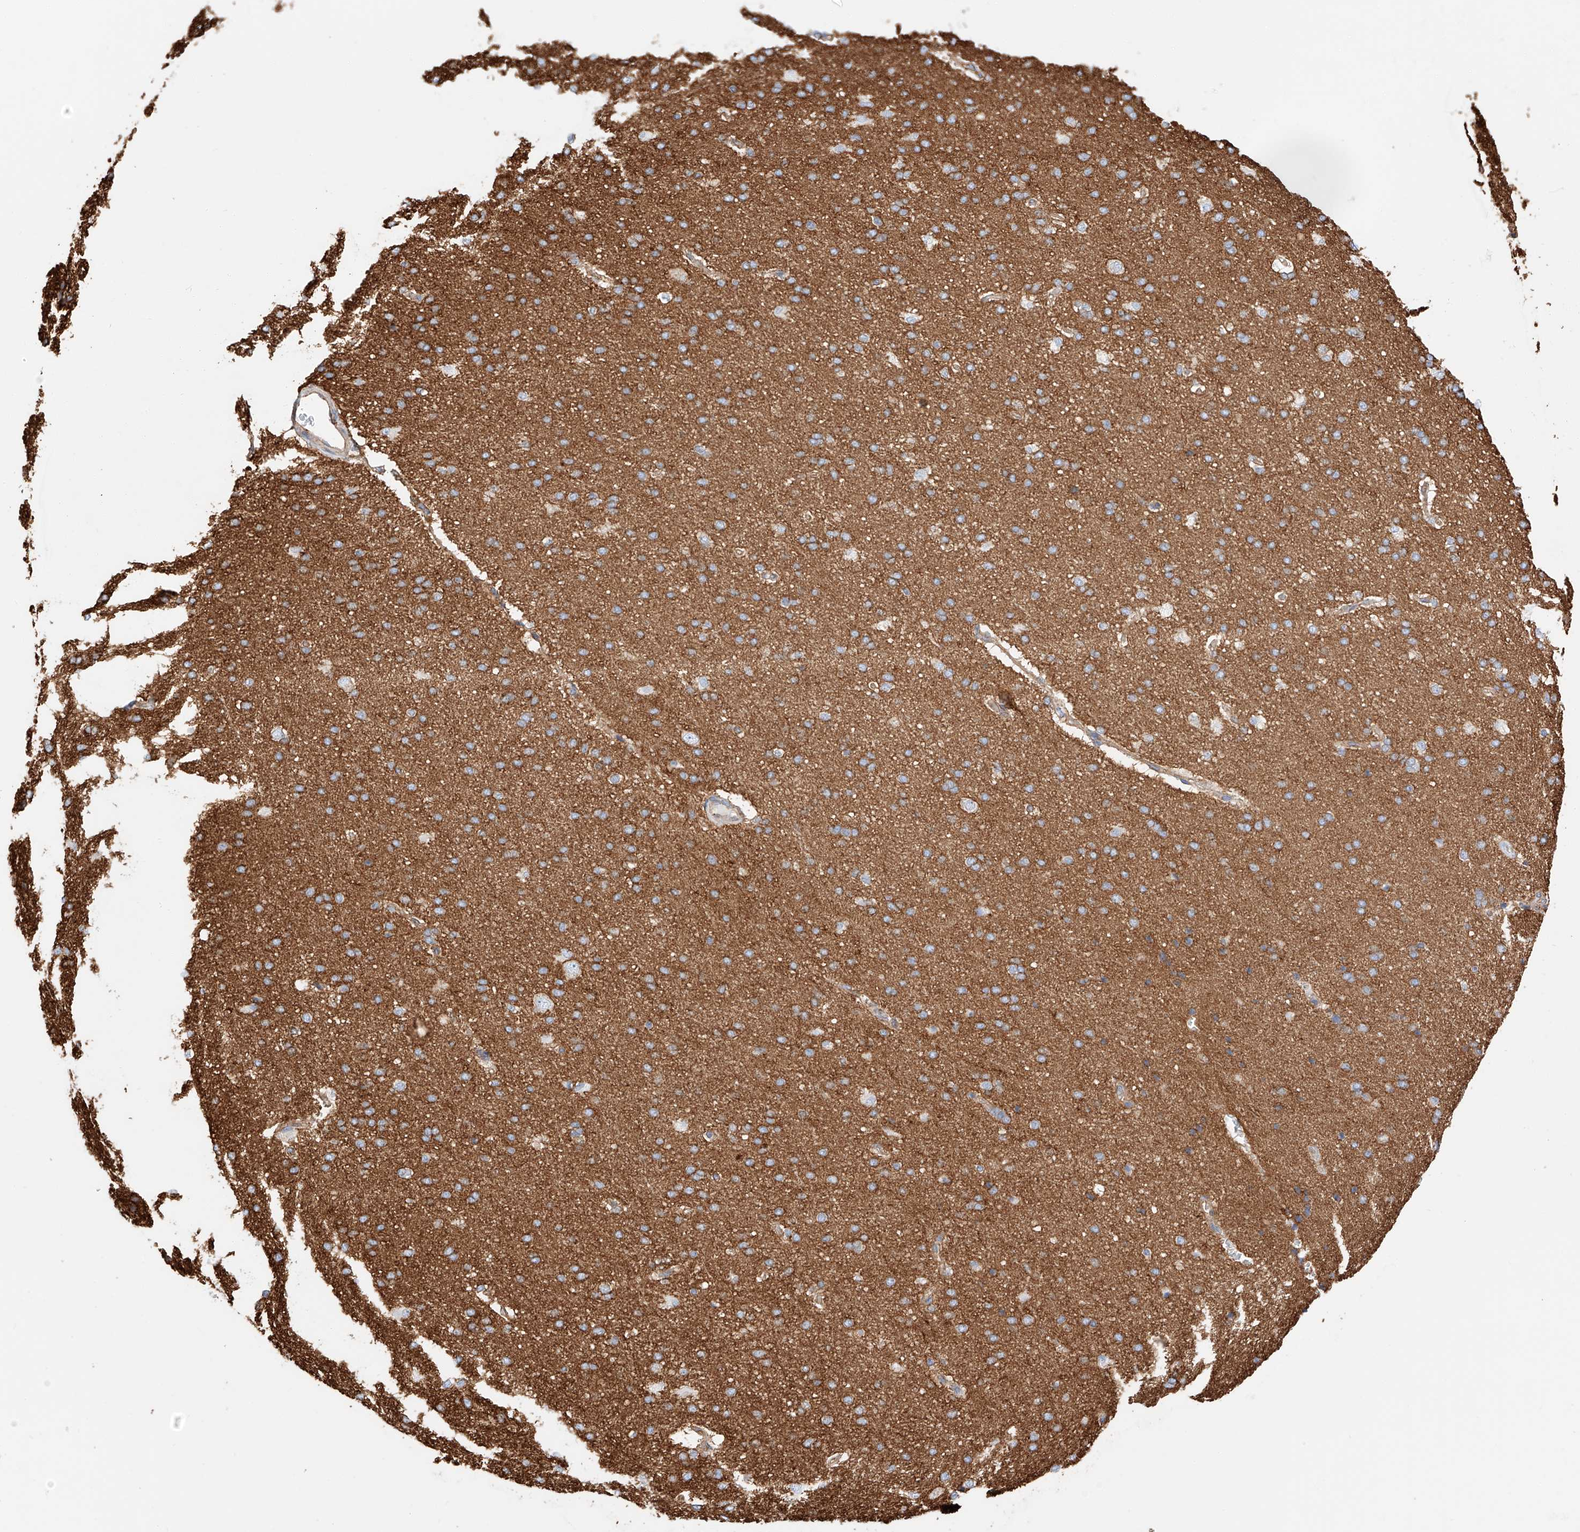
{"staining": {"intensity": "negative", "quantity": "none", "location": "none"}, "tissue": "cerebral cortex", "cell_type": "Endothelial cells", "image_type": "normal", "snomed": [{"axis": "morphology", "description": "Normal tissue, NOS"}, {"axis": "topography", "description": "Cerebral cortex"}], "caption": "Immunohistochemical staining of normal cerebral cortex demonstrates no significant staining in endothelial cells. (DAB (3,3'-diaminobenzidine) IHC with hematoxylin counter stain).", "gene": "ENSG00000259132", "patient": {"sex": "male", "age": 62}}